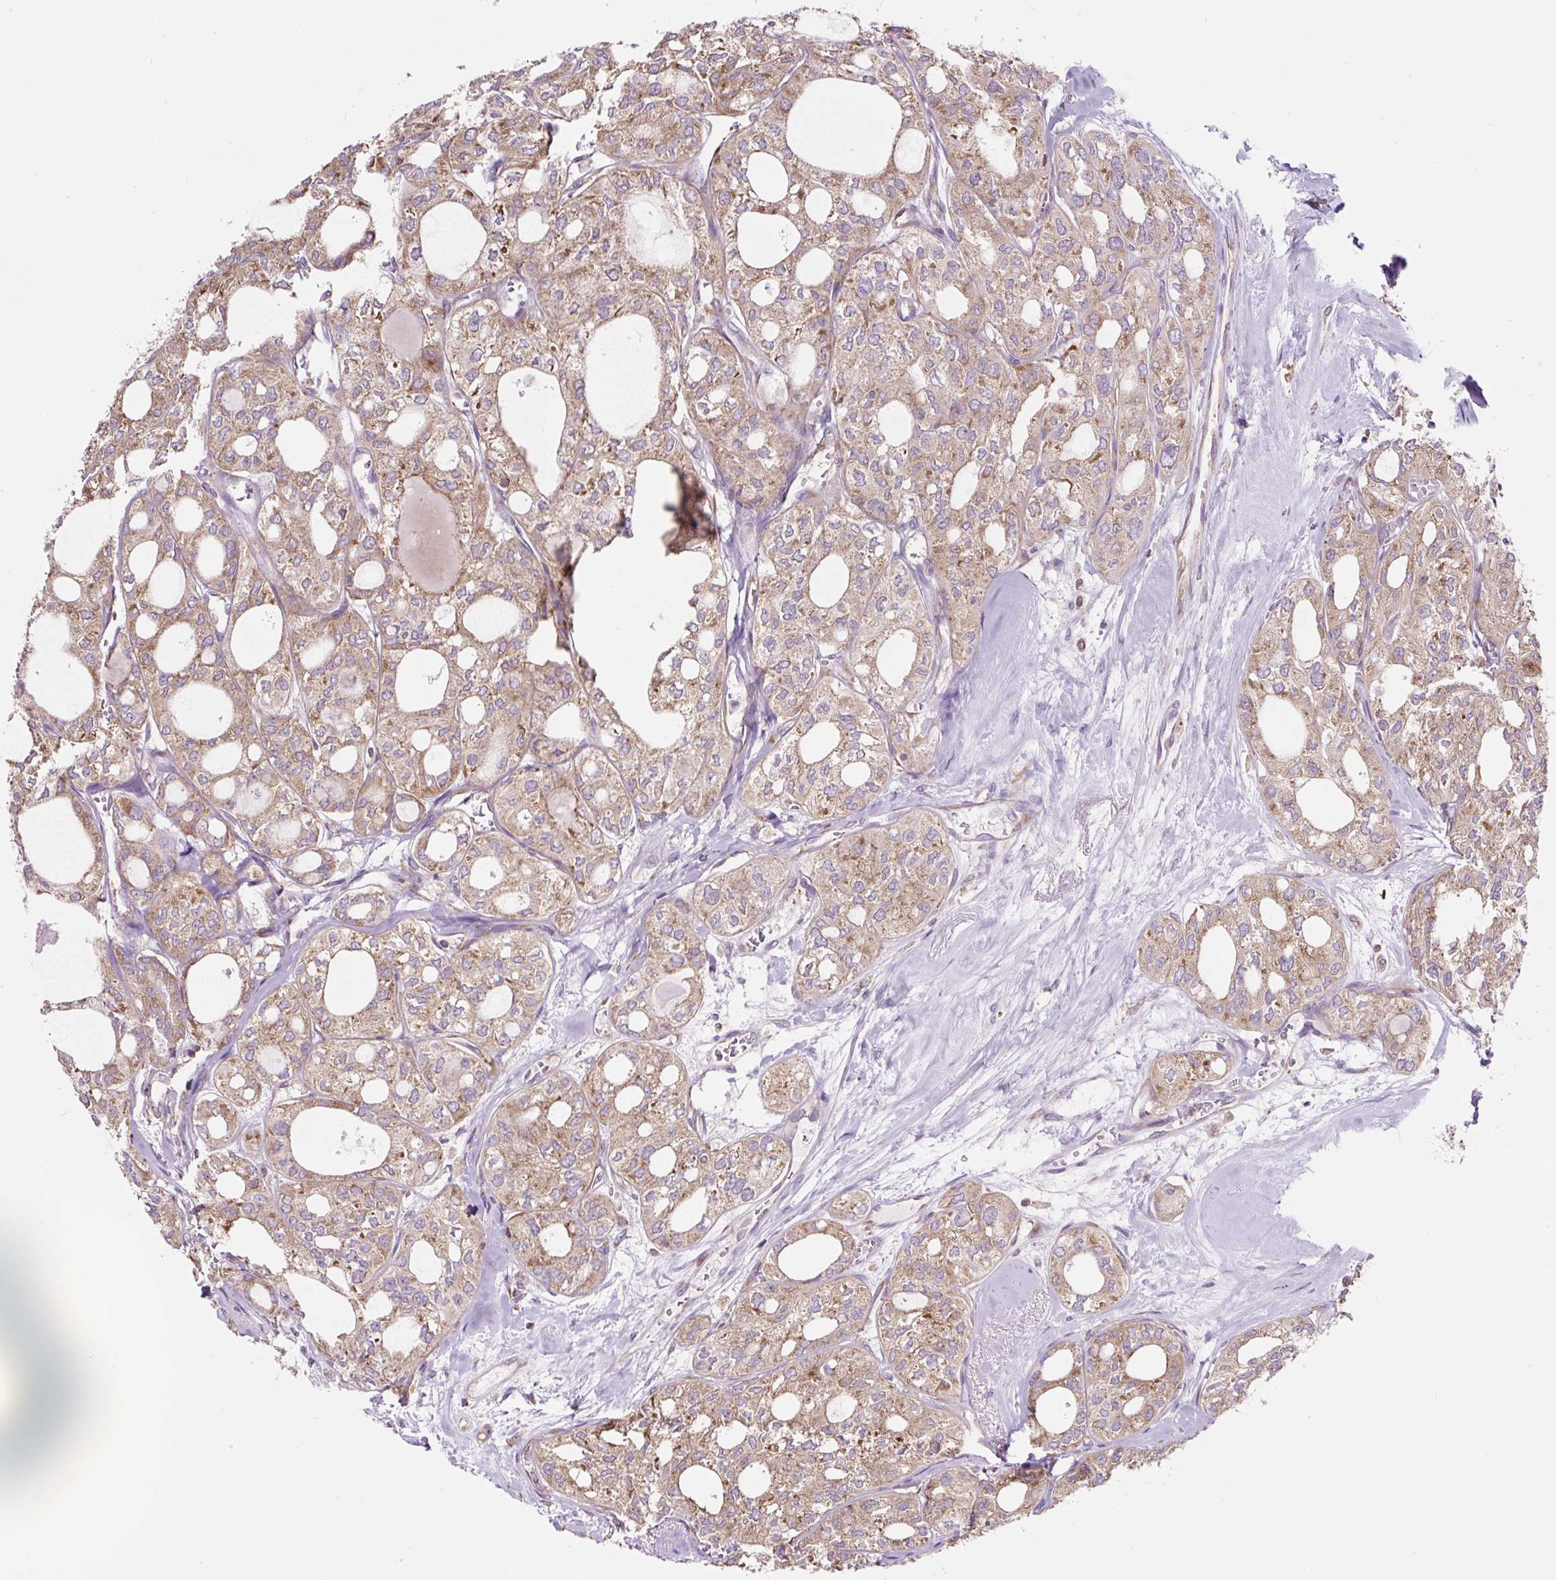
{"staining": {"intensity": "moderate", "quantity": "25%-75%", "location": "cytoplasmic/membranous"}, "tissue": "thyroid cancer", "cell_type": "Tumor cells", "image_type": "cancer", "snomed": [{"axis": "morphology", "description": "Follicular adenoma carcinoma, NOS"}, {"axis": "topography", "description": "Thyroid gland"}], "caption": "A high-resolution photomicrograph shows immunohistochemistry staining of thyroid follicular adenoma carcinoma, which demonstrates moderate cytoplasmic/membranous expression in about 25%-75% of tumor cells.", "gene": "RPS23", "patient": {"sex": "male", "age": 75}}